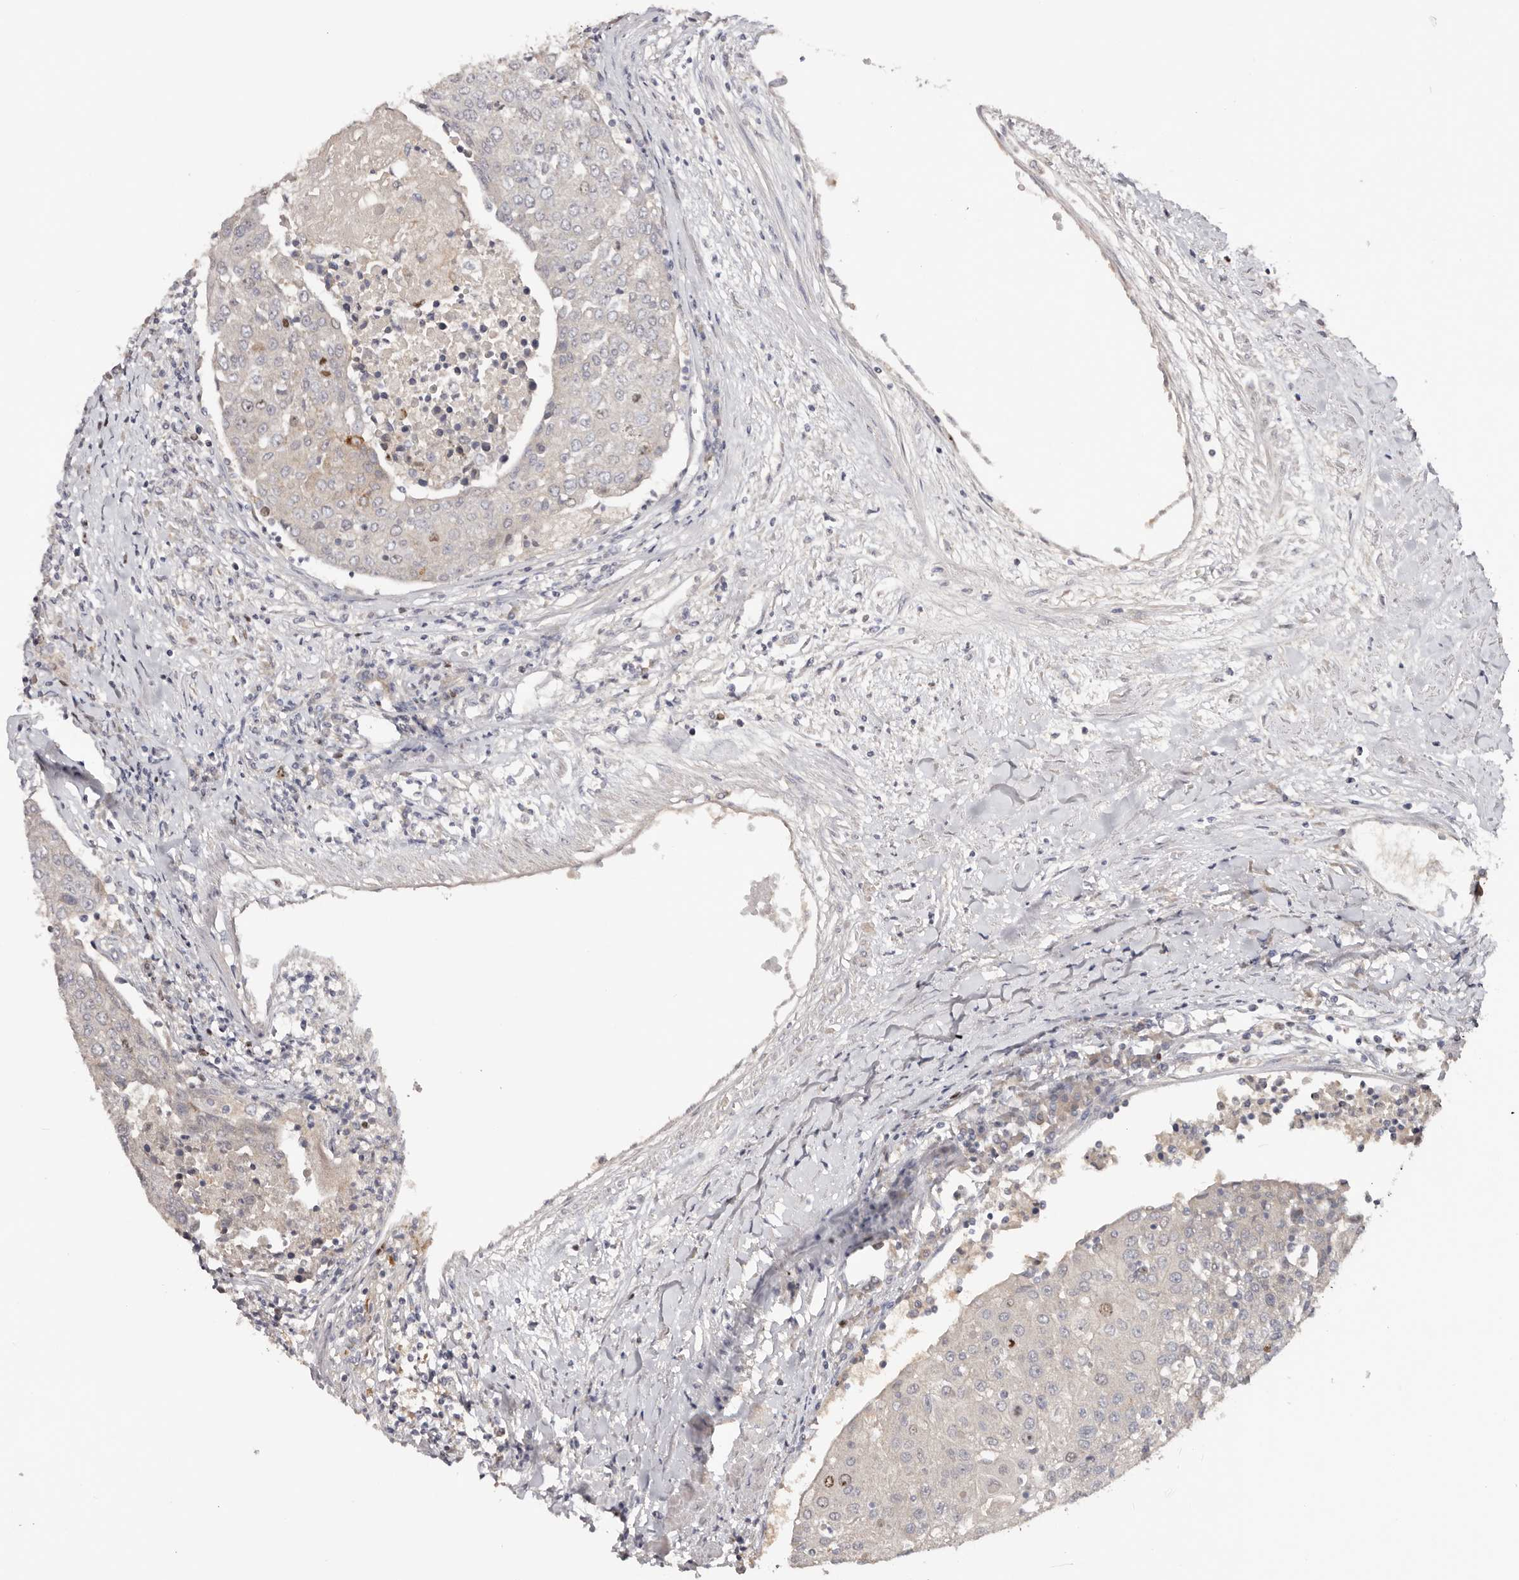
{"staining": {"intensity": "negative", "quantity": "none", "location": "none"}, "tissue": "urothelial cancer", "cell_type": "Tumor cells", "image_type": "cancer", "snomed": [{"axis": "morphology", "description": "Urothelial carcinoma, High grade"}, {"axis": "topography", "description": "Urinary bladder"}], "caption": "Human urothelial carcinoma (high-grade) stained for a protein using IHC exhibits no positivity in tumor cells.", "gene": "CCDC190", "patient": {"sex": "female", "age": 85}}